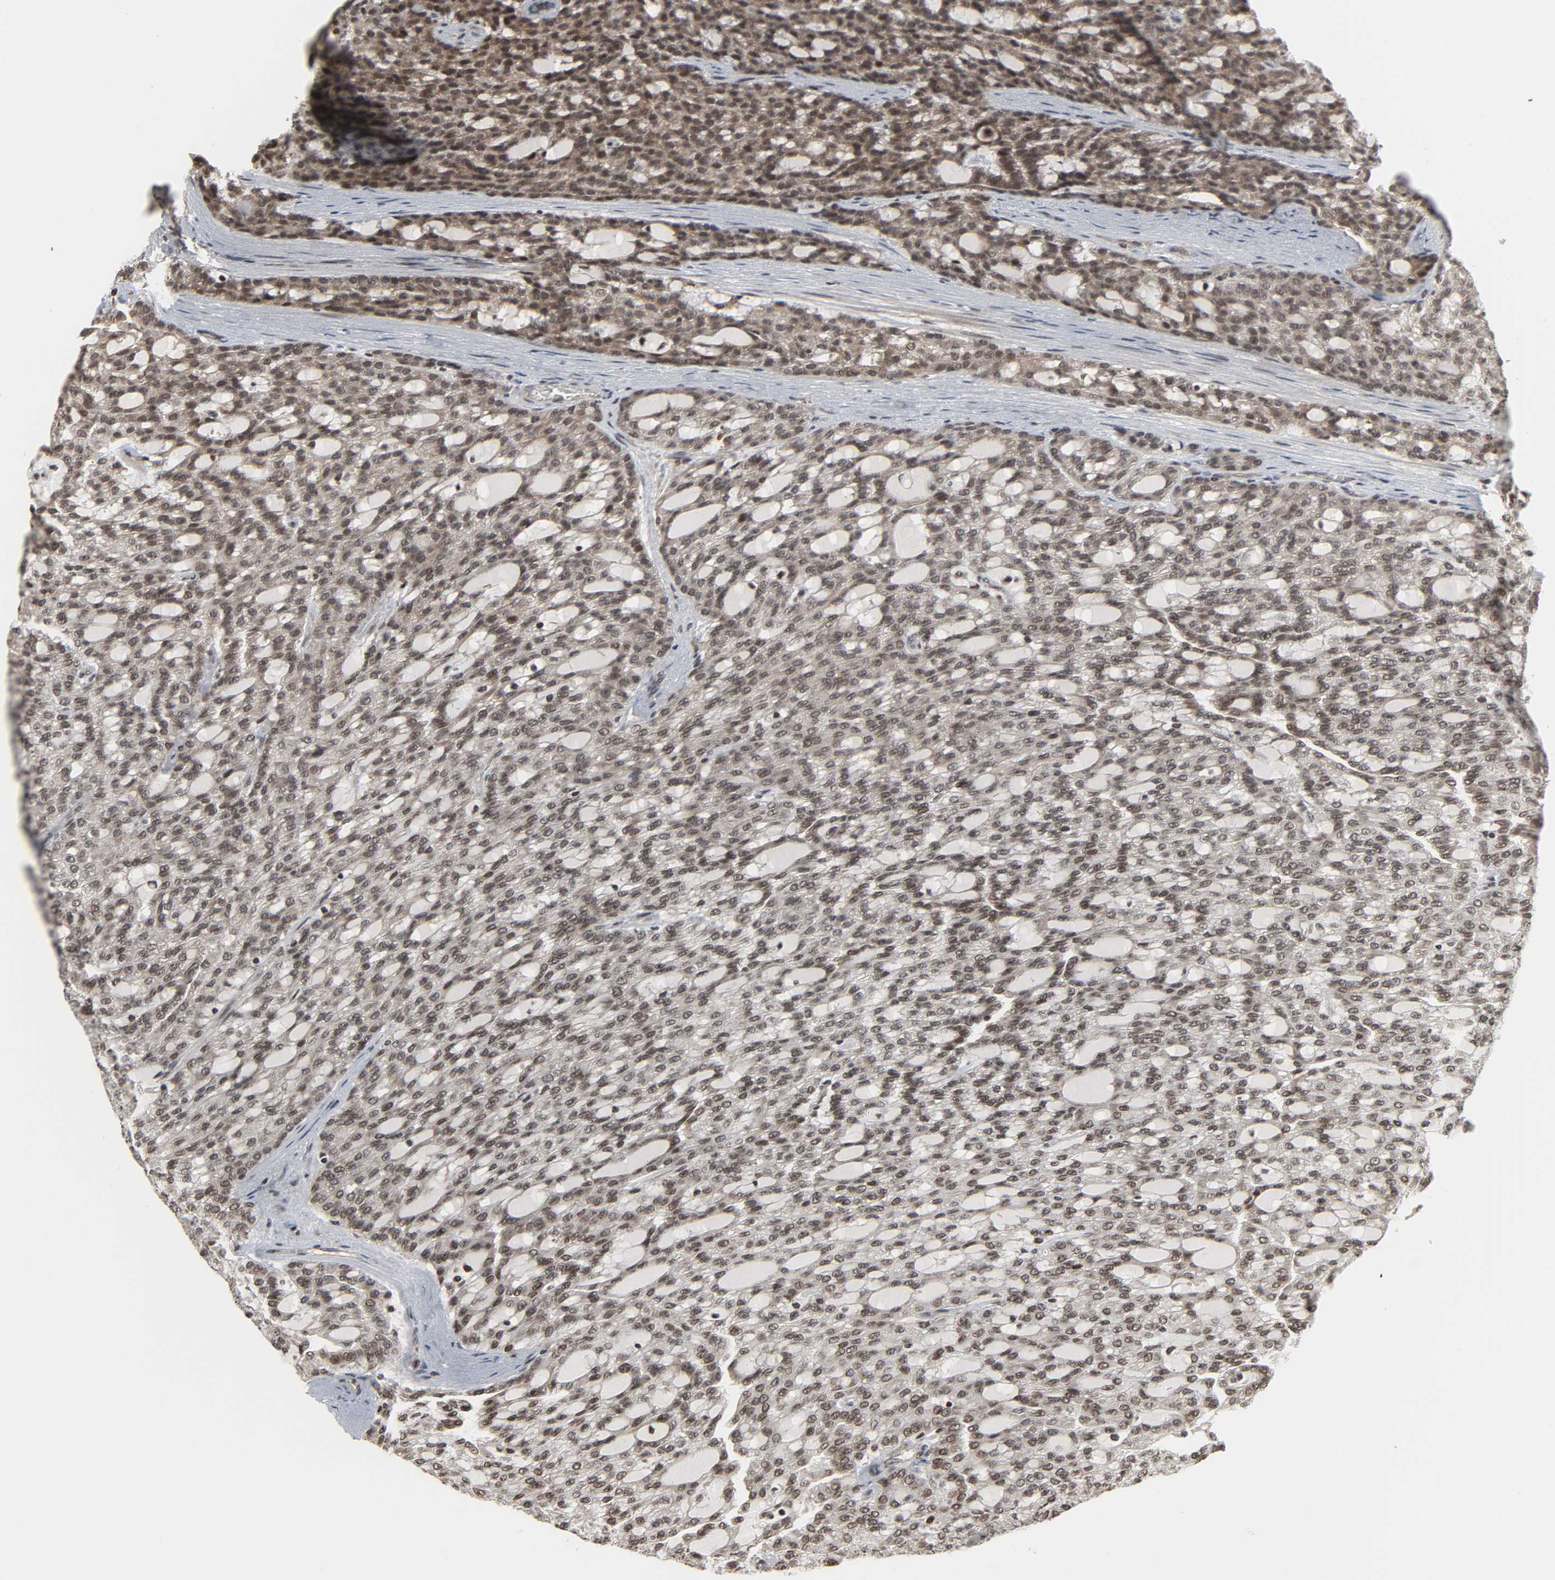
{"staining": {"intensity": "weak", "quantity": "25%-75%", "location": "nuclear"}, "tissue": "renal cancer", "cell_type": "Tumor cells", "image_type": "cancer", "snomed": [{"axis": "morphology", "description": "Adenocarcinoma, NOS"}, {"axis": "topography", "description": "Kidney"}], "caption": "A histopathology image of human renal cancer (adenocarcinoma) stained for a protein displays weak nuclear brown staining in tumor cells.", "gene": "XRCC1", "patient": {"sex": "male", "age": 63}}